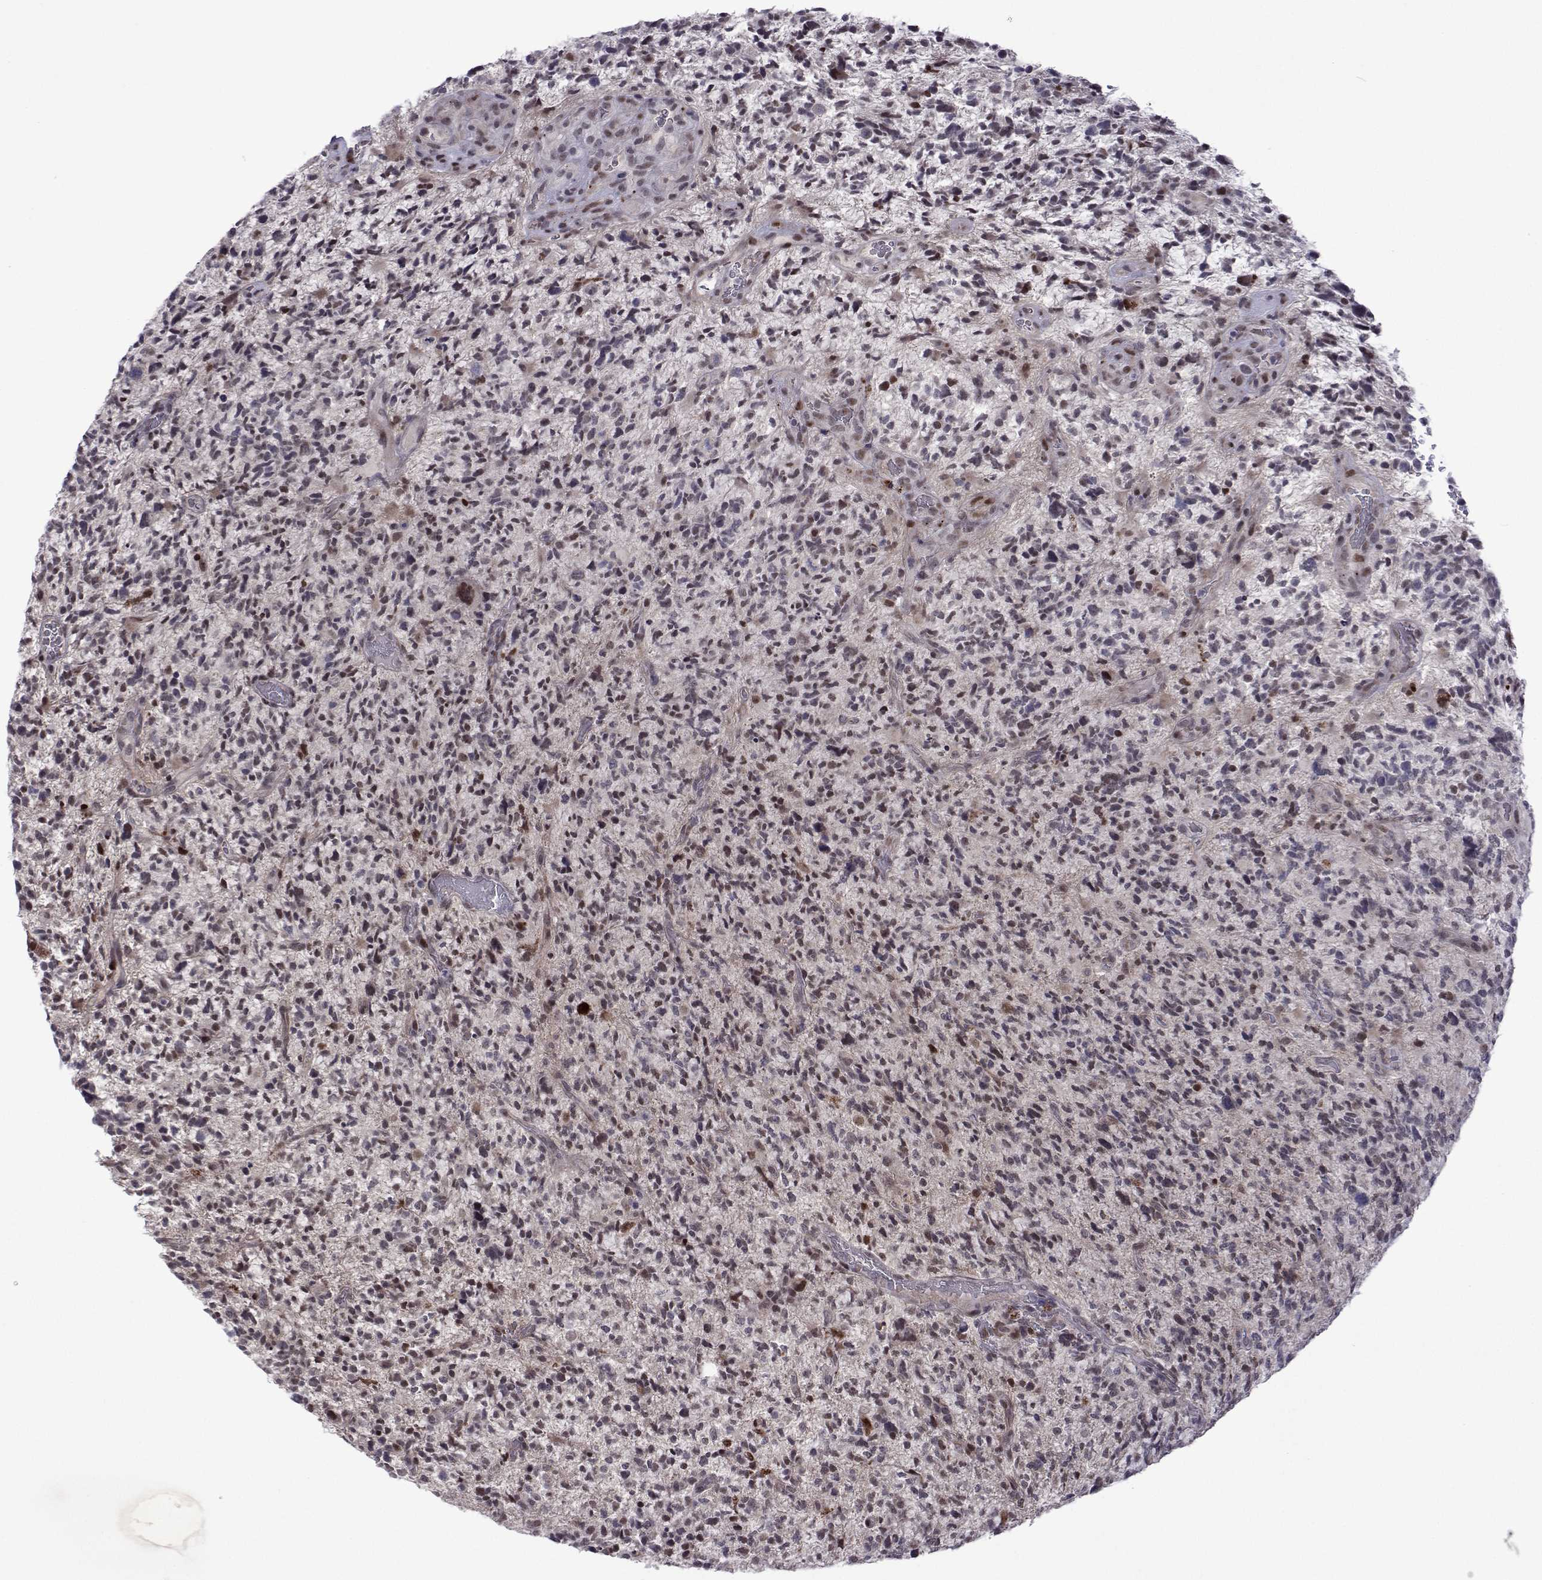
{"staining": {"intensity": "negative", "quantity": "none", "location": "none"}, "tissue": "glioma", "cell_type": "Tumor cells", "image_type": "cancer", "snomed": [{"axis": "morphology", "description": "Glioma, malignant, High grade"}, {"axis": "topography", "description": "Brain"}], "caption": "Immunohistochemical staining of malignant high-grade glioma exhibits no significant positivity in tumor cells. (DAB IHC with hematoxylin counter stain).", "gene": "EFCAB3", "patient": {"sex": "female", "age": 71}}